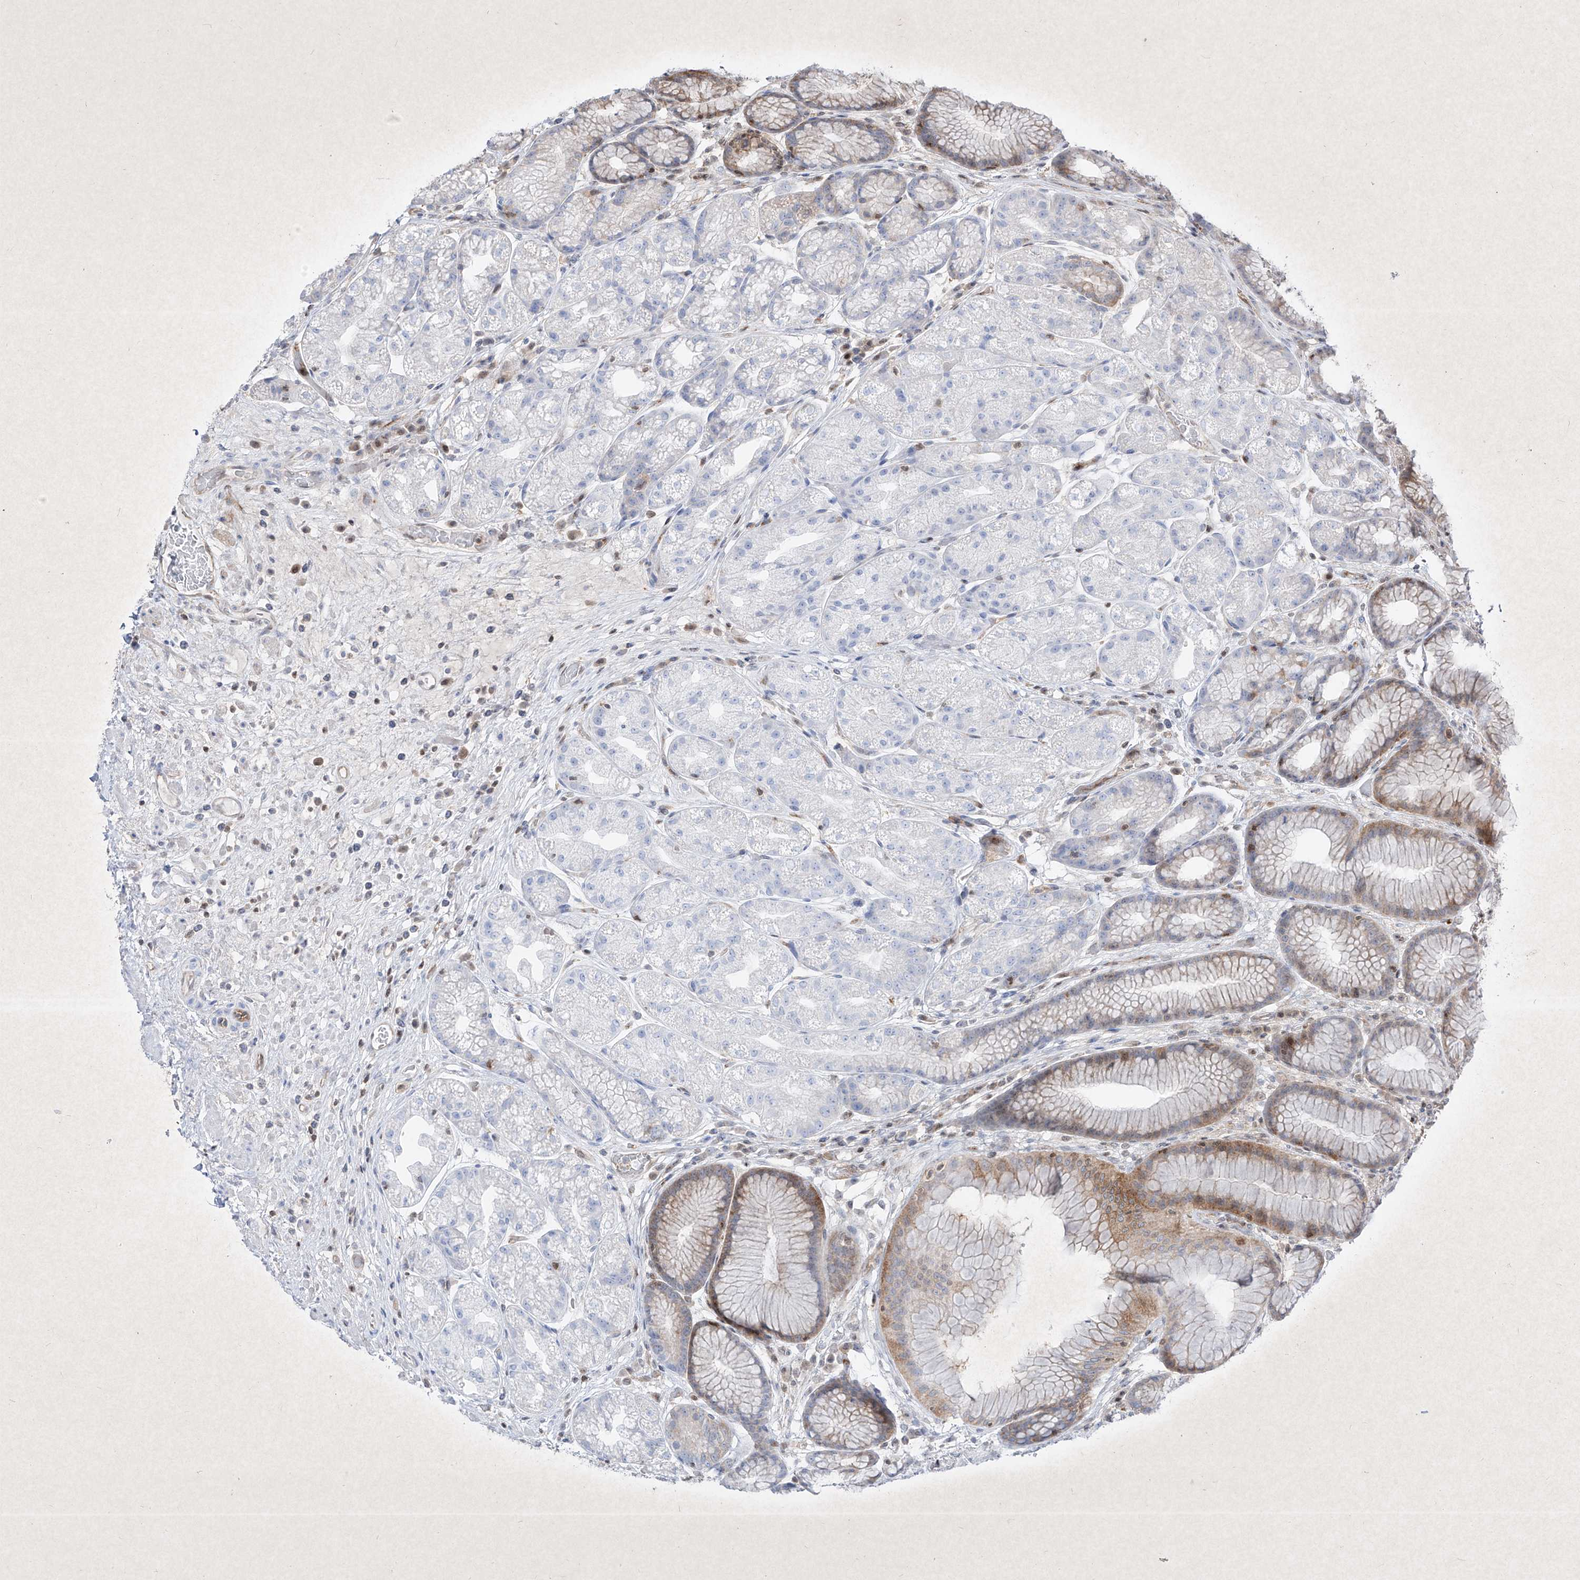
{"staining": {"intensity": "moderate", "quantity": "<25%", "location": "cytoplasmic/membranous"}, "tissue": "stomach", "cell_type": "Glandular cells", "image_type": "normal", "snomed": [{"axis": "morphology", "description": "Normal tissue, NOS"}, {"axis": "topography", "description": "Stomach"}], "caption": "Moderate cytoplasmic/membranous staining is identified in about <25% of glandular cells in normal stomach.", "gene": "PSMB10", "patient": {"sex": "male", "age": 57}}